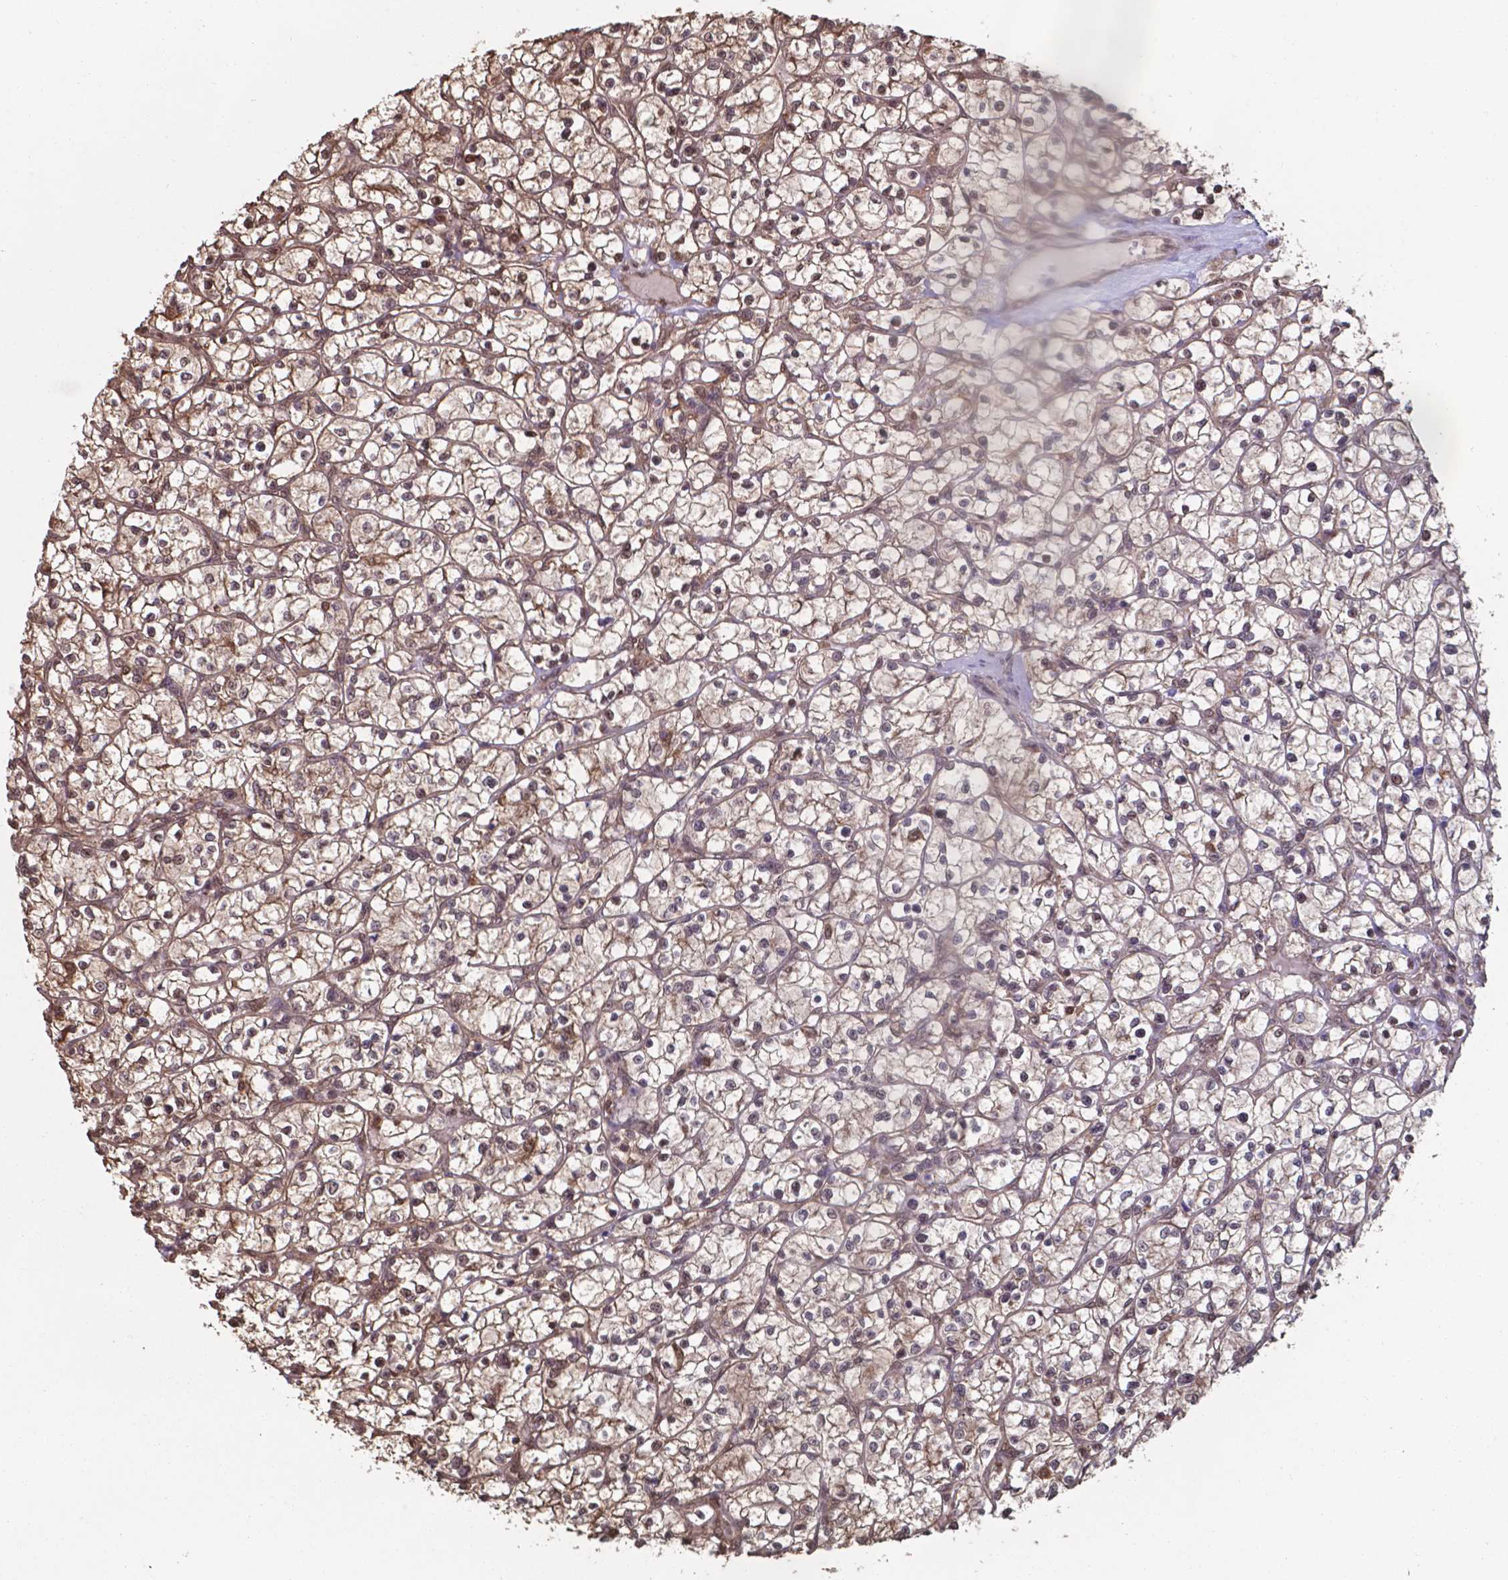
{"staining": {"intensity": "moderate", "quantity": "<25%", "location": "nuclear"}, "tissue": "renal cancer", "cell_type": "Tumor cells", "image_type": "cancer", "snomed": [{"axis": "morphology", "description": "Adenocarcinoma, NOS"}, {"axis": "topography", "description": "Kidney"}], "caption": "Renal cancer (adenocarcinoma) tissue demonstrates moderate nuclear expression in about <25% of tumor cells, visualized by immunohistochemistry. The protein of interest is stained brown, and the nuclei are stained in blue (DAB IHC with brightfield microscopy, high magnification).", "gene": "CHP2", "patient": {"sex": "female", "age": 64}}